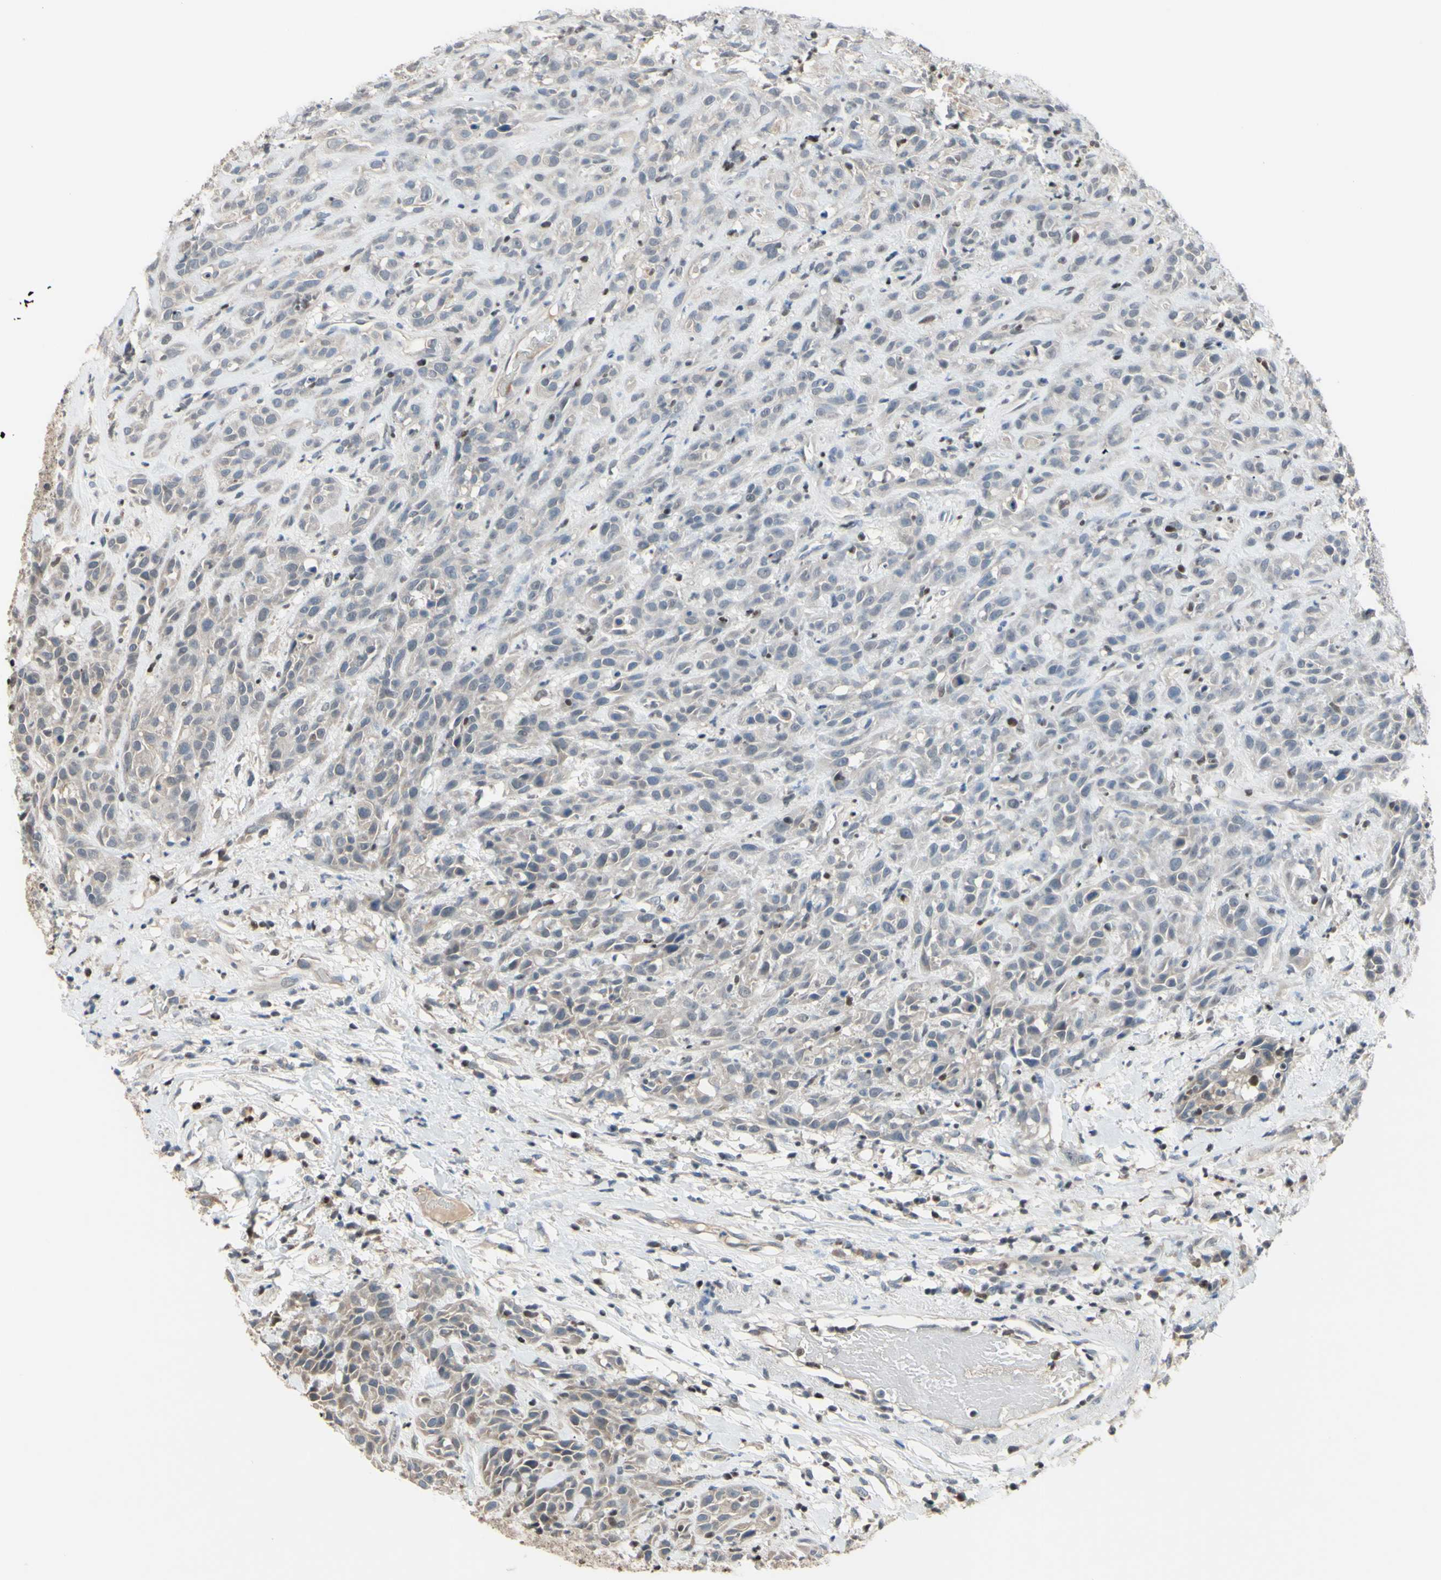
{"staining": {"intensity": "negative", "quantity": "none", "location": "none"}, "tissue": "head and neck cancer", "cell_type": "Tumor cells", "image_type": "cancer", "snomed": [{"axis": "morphology", "description": "Normal tissue, NOS"}, {"axis": "morphology", "description": "Squamous cell carcinoma, NOS"}, {"axis": "topography", "description": "Cartilage tissue"}, {"axis": "topography", "description": "Head-Neck"}], "caption": "IHC histopathology image of neoplastic tissue: human head and neck squamous cell carcinoma stained with DAB (3,3'-diaminobenzidine) displays no significant protein staining in tumor cells. Brightfield microscopy of IHC stained with DAB (3,3'-diaminobenzidine) (brown) and hematoxylin (blue), captured at high magnification.", "gene": "SP4", "patient": {"sex": "male", "age": 62}}